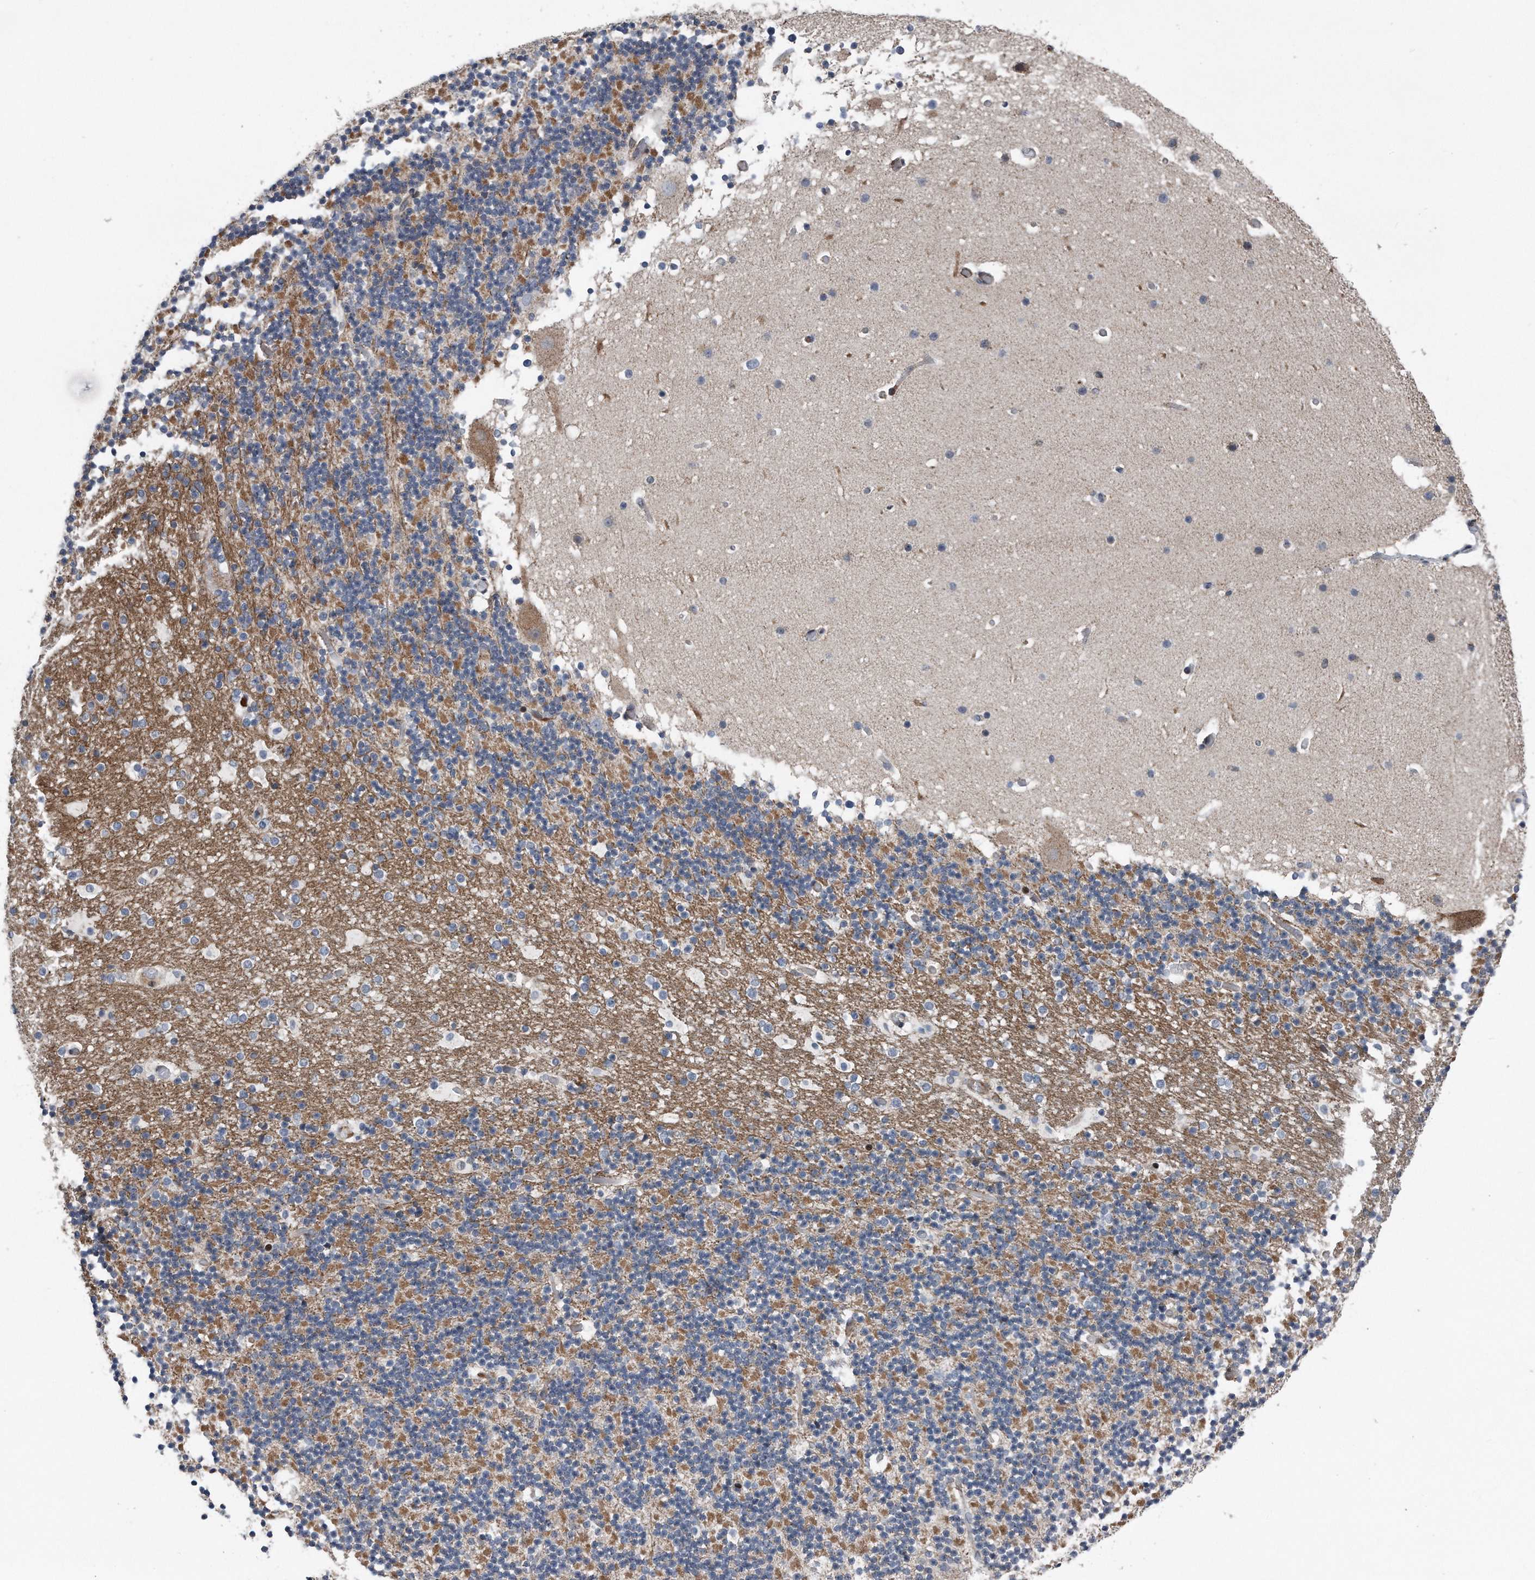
{"staining": {"intensity": "weak", "quantity": "<25%", "location": "cytoplasmic/membranous"}, "tissue": "cerebellum", "cell_type": "Cells in granular layer", "image_type": "normal", "snomed": [{"axis": "morphology", "description": "Normal tissue, NOS"}, {"axis": "topography", "description": "Cerebellum"}], "caption": "Photomicrograph shows no significant protein expression in cells in granular layer of unremarkable cerebellum.", "gene": "DST", "patient": {"sex": "male", "age": 57}}